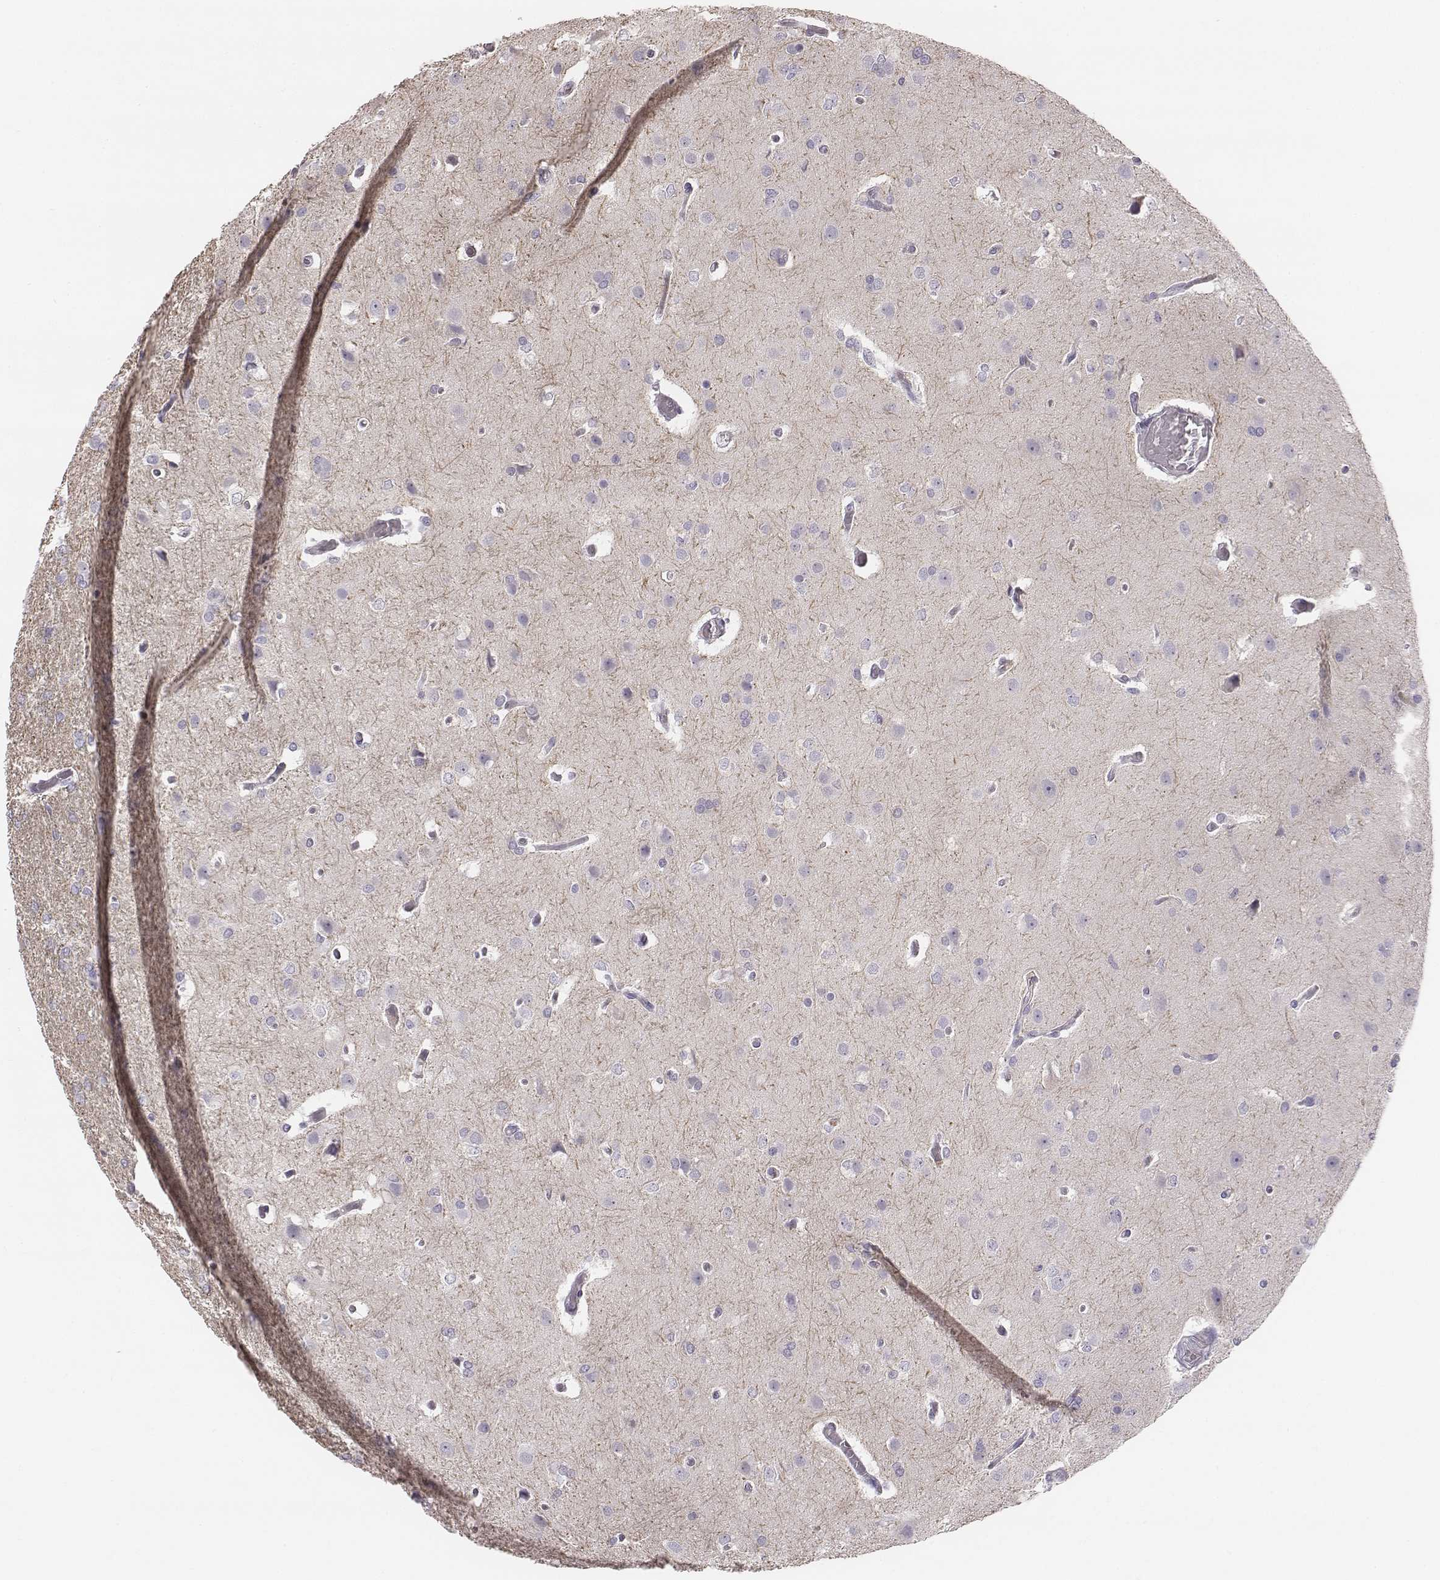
{"staining": {"intensity": "negative", "quantity": "none", "location": "none"}, "tissue": "glioma", "cell_type": "Tumor cells", "image_type": "cancer", "snomed": [{"axis": "morphology", "description": "Glioma, malignant, High grade"}, {"axis": "topography", "description": "Brain"}], "caption": "Human glioma stained for a protein using immunohistochemistry (IHC) displays no expression in tumor cells.", "gene": "KCNJ12", "patient": {"sex": "male", "age": 68}}